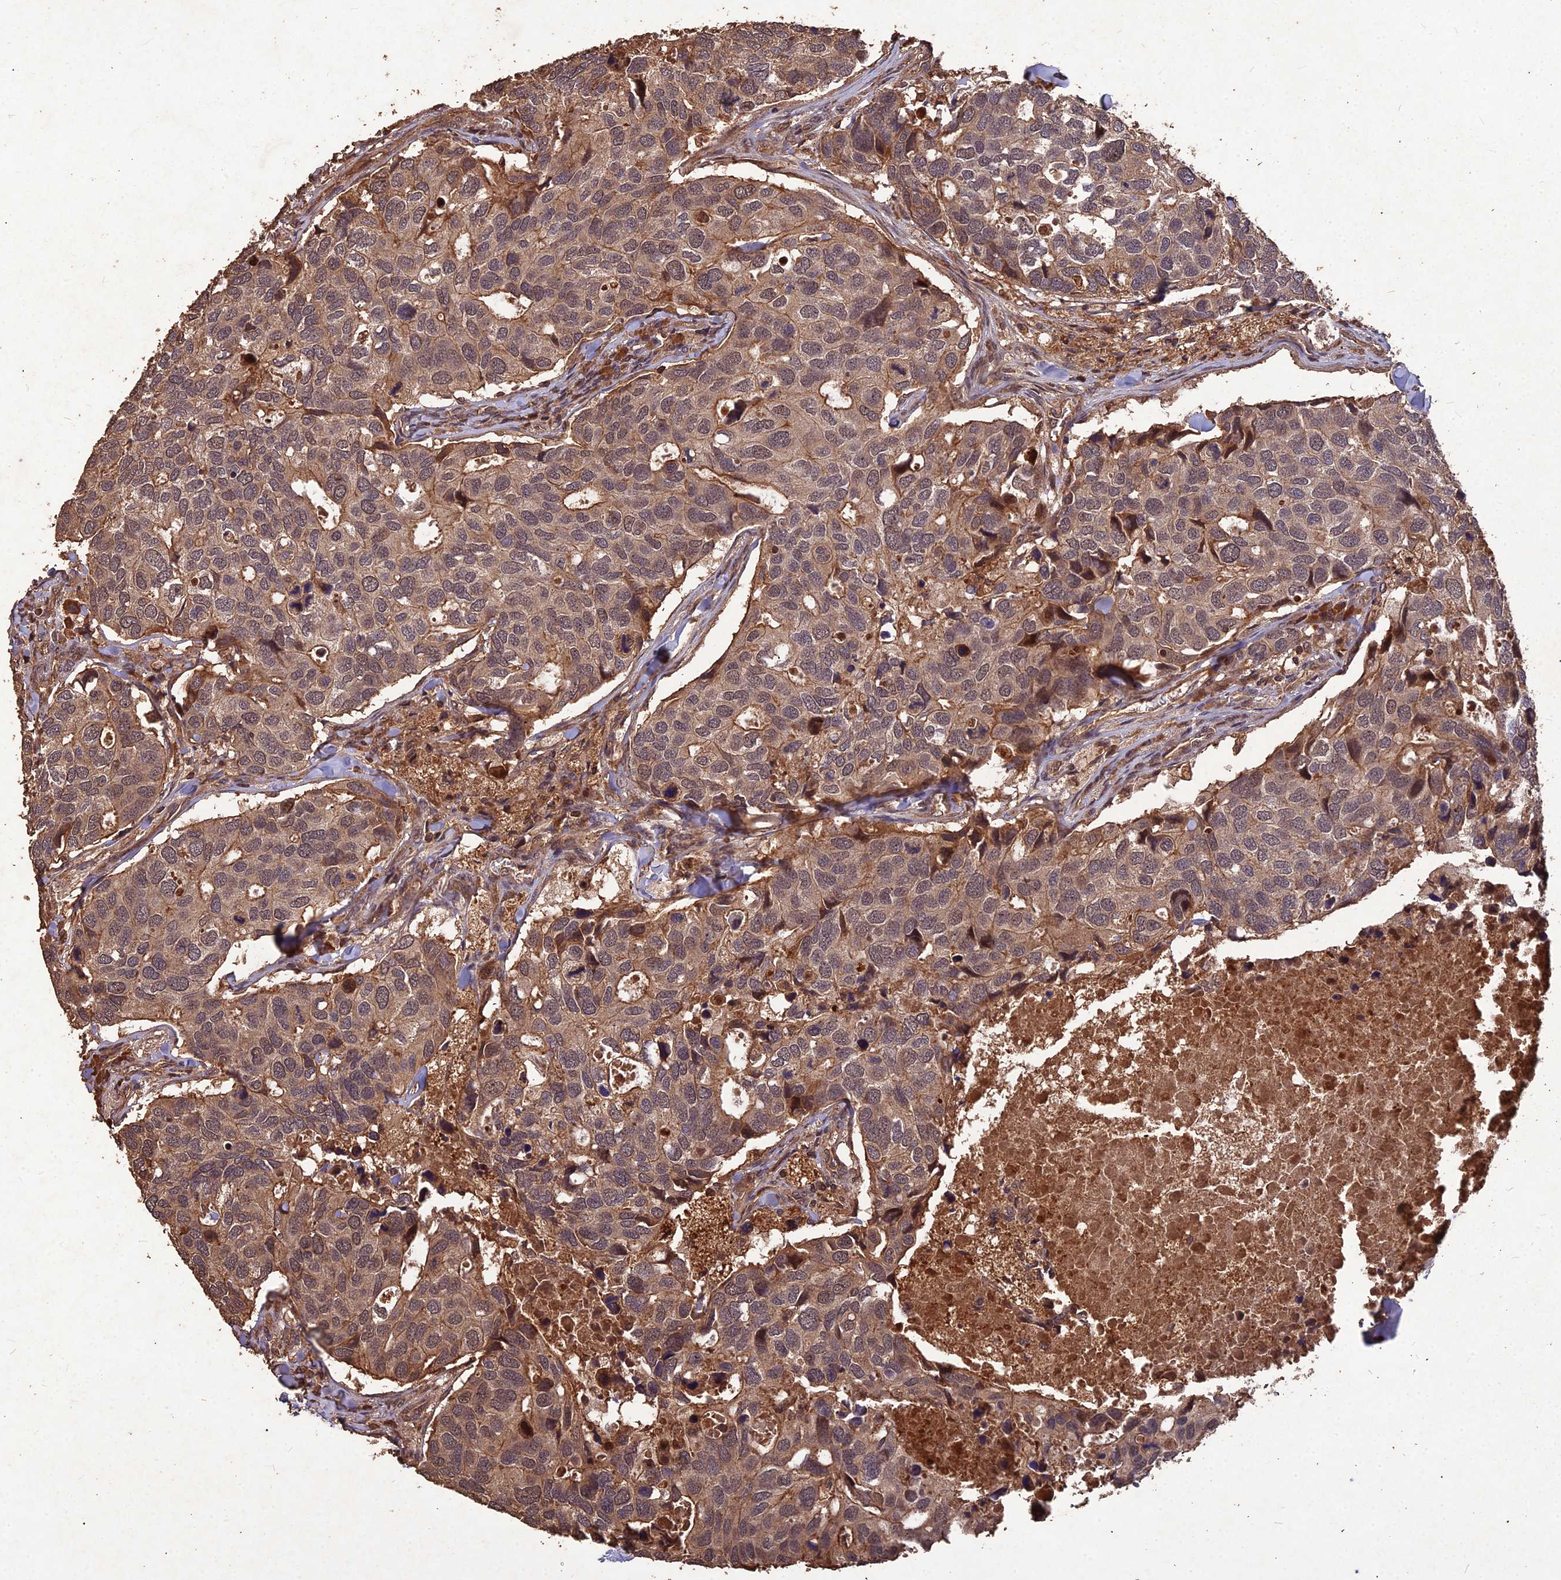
{"staining": {"intensity": "moderate", "quantity": "<25%", "location": "cytoplasmic/membranous,nuclear"}, "tissue": "breast cancer", "cell_type": "Tumor cells", "image_type": "cancer", "snomed": [{"axis": "morphology", "description": "Duct carcinoma"}, {"axis": "topography", "description": "Breast"}], "caption": "Immunohistochemical staining of human breast invasive ductal carcinoma demonstrates low levels of moderate cytoplasmic/membranous and nuclear staining in approximately <25% of tumor cells.", "gene": "SYMPK", "patient": {"sex": "female", "age": 83}}